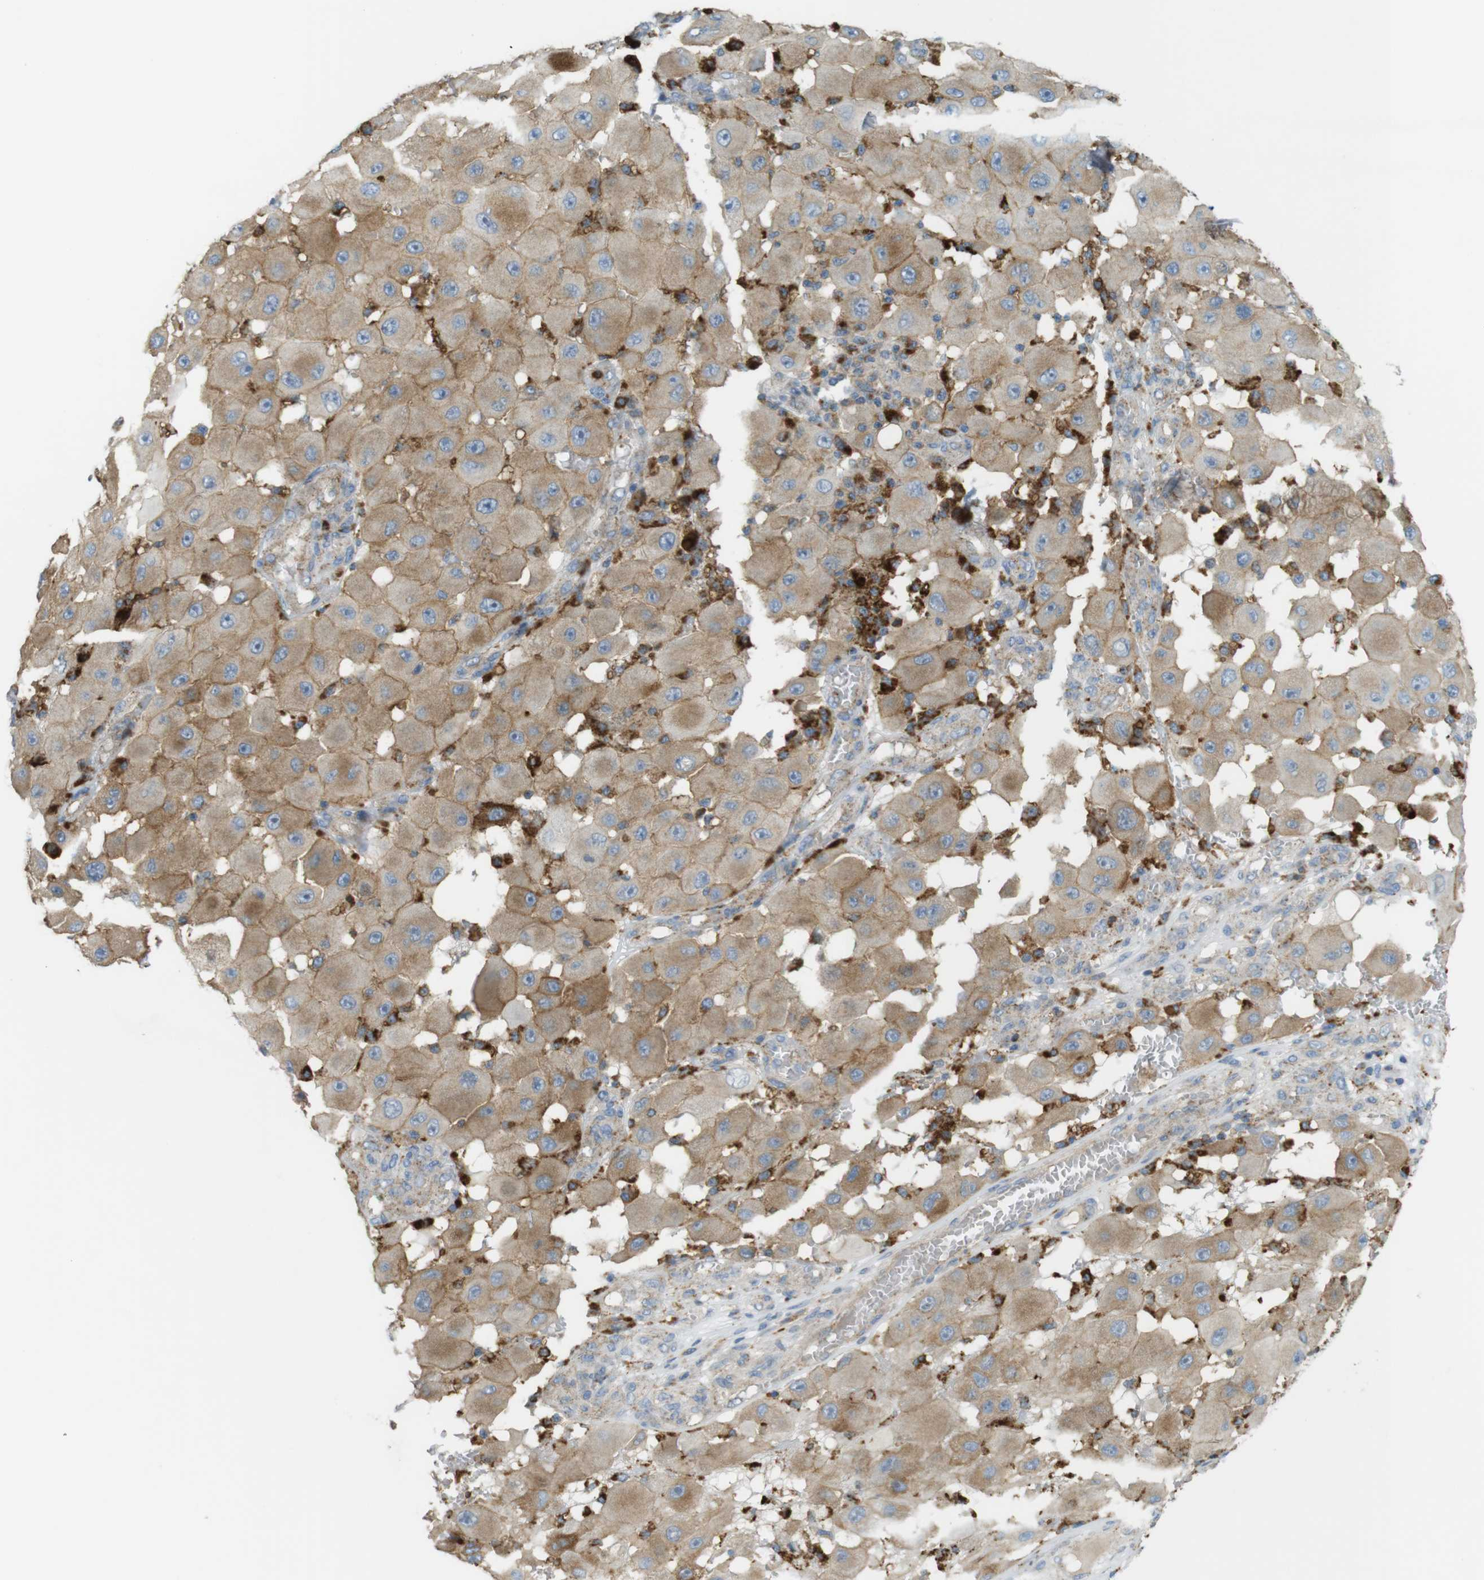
{"staining": {"intensity": "moderate", "quantity": ">75%", "location": "cytoplasmic/membranous"}, "tissue": "melanoma", "cell_type": "Tumor cells", "image_type": "cancer", "snomed": [{"axis": "morphology", "description": "Malignant melanoma, NOS"}, {"axis": "topography", "description": "Skin"}], "caption": "High-magnification brightfield microscopy of malignant melanoma stained with DAB (brown) and counterstained with hematoxylin (blue). tumor cells exhibit moderate cytoplasmic/membranous positivity is present in about>75% of cells.", "gene": "LAMP1", "patient": {"sex": "female", "age": 81}}